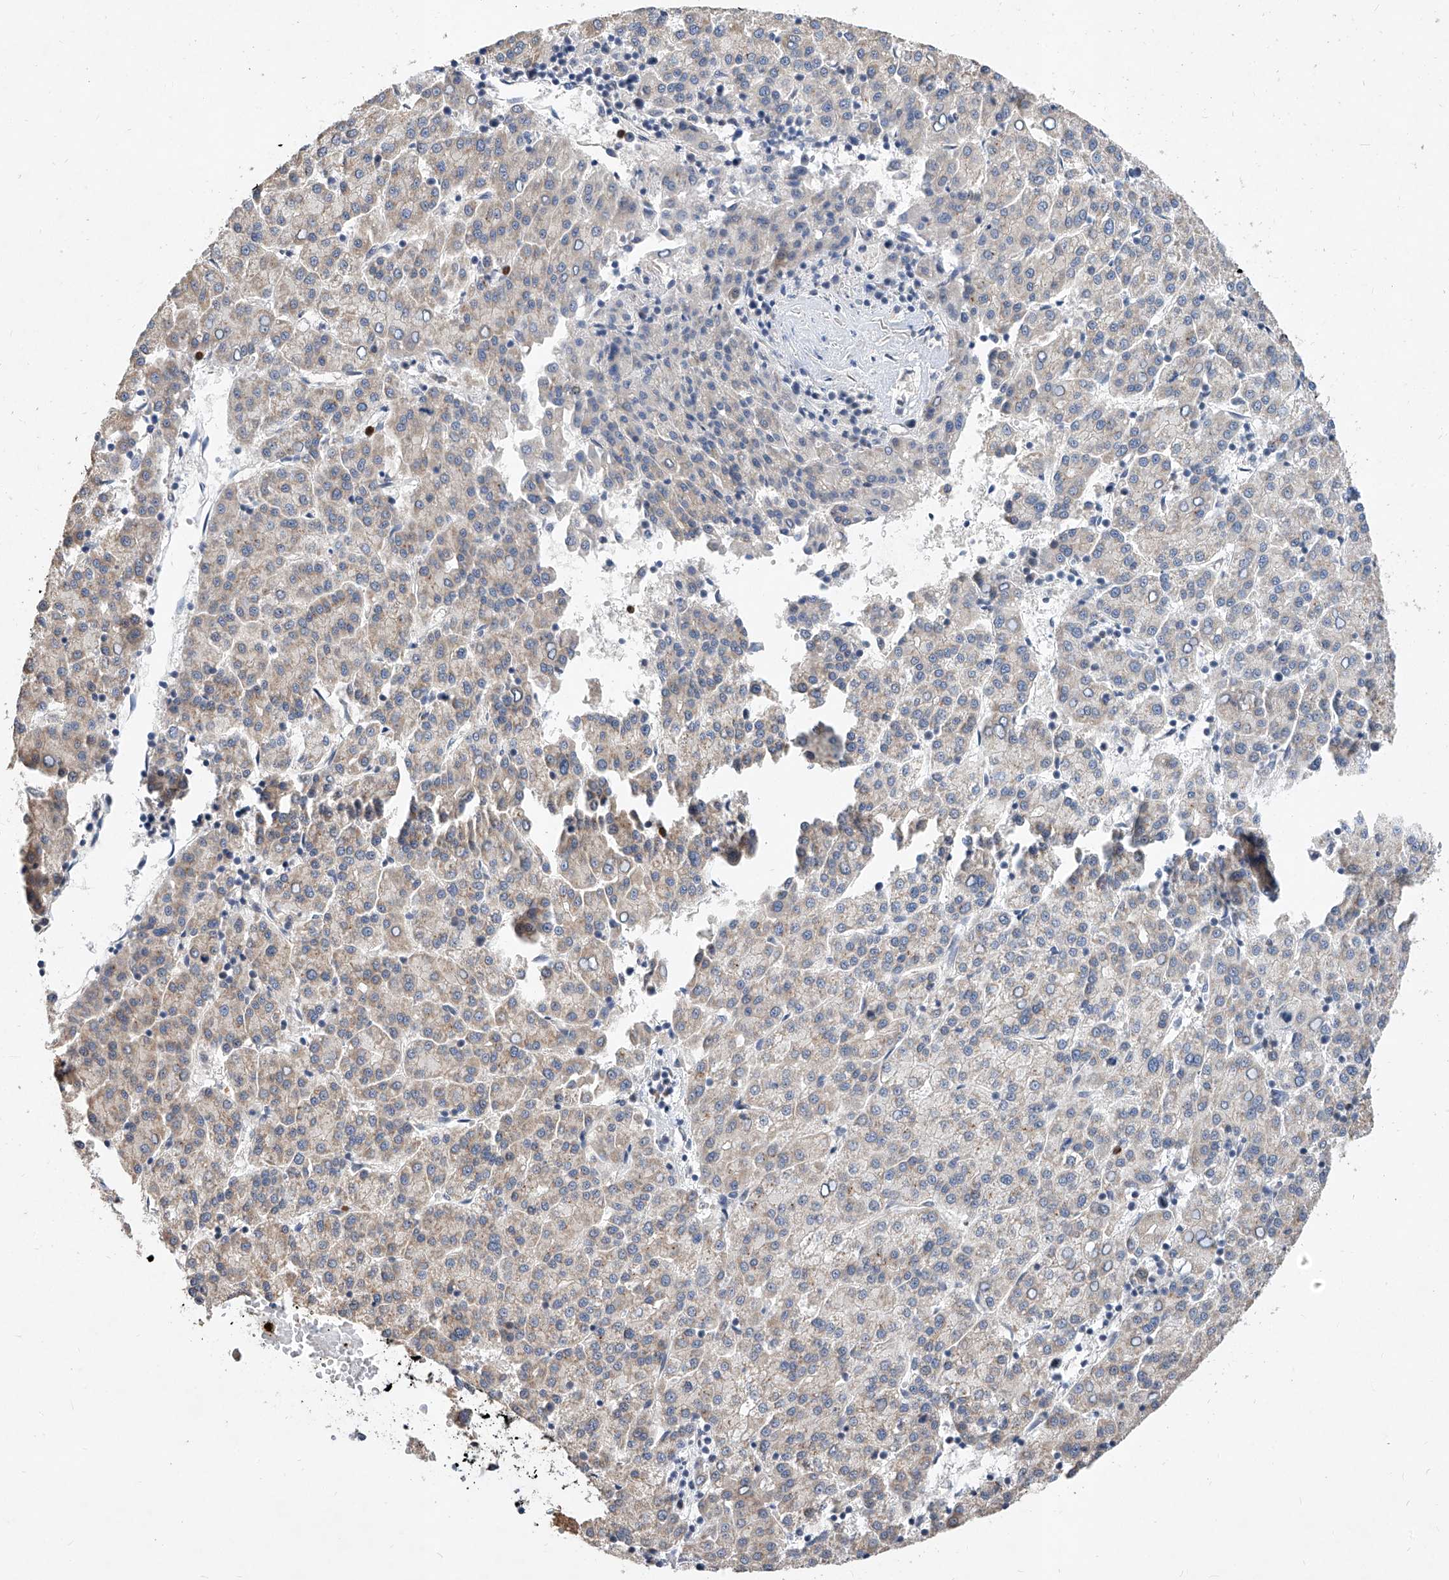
{"staining": {"intensity": "weak", "quantity": "<25%", "location": "cytoplasmic/membranous"}, "tissue": "liver cancer", "cell_type": "Tumor cells", "image_type": "cancer", "snomed": [{"axis": "morphology", "description": "Carcinoma, Hepatocellular, NOS"}, {"axis": "topography", "description": "Liver"}], "caption": "There is no significant expression in tumor cells of liver cancer (hepatocellular carcinoma).", "gene": "MFSD4B", "patient": {"sex": "female", "age": 58}}